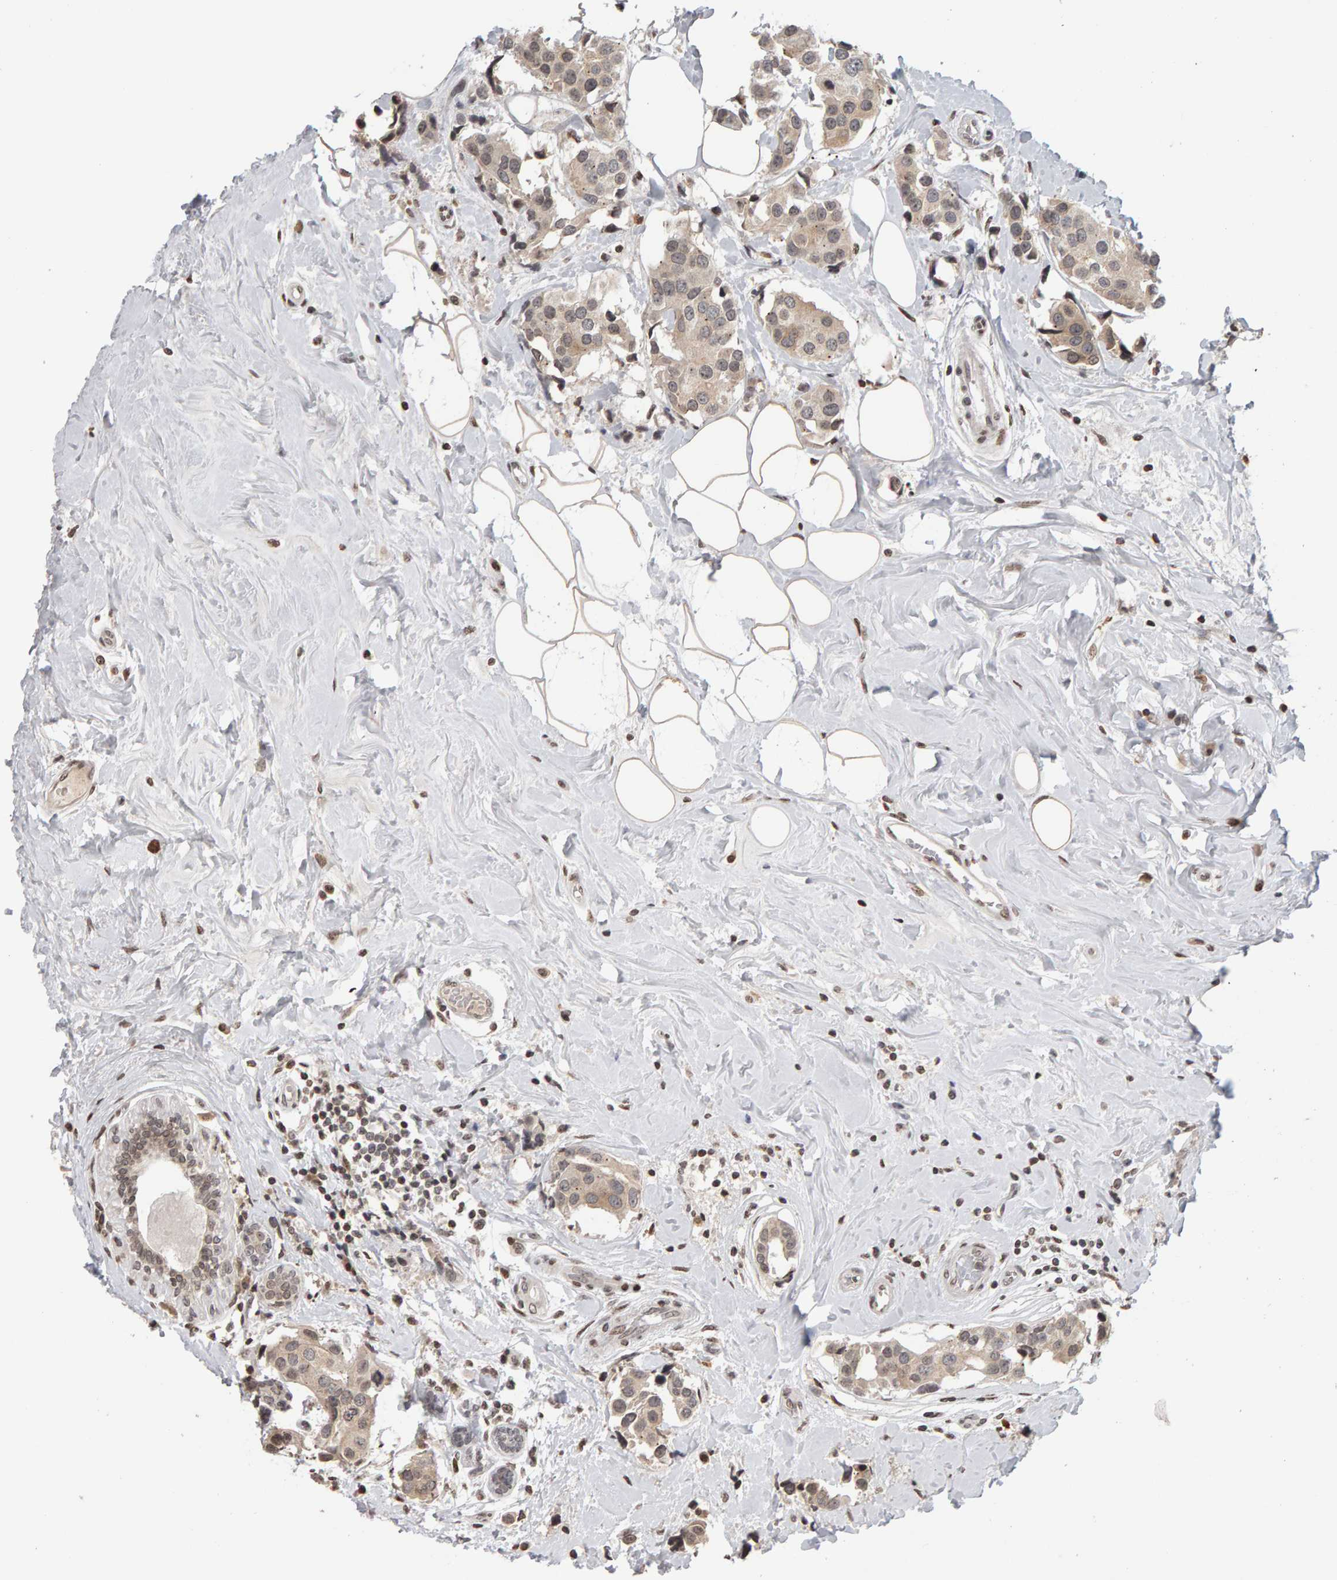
{"staining": {"intensity": "weak", "quantity": ">75%", "location": "cytoplasmic/membranous"}, "tissue": "breast cancer", "cell_type": "Tumor cells", "image_type": "cancer", "snomed": [{"axis": "morphology", "description": "Normal tissue, NOS"}, {"axis": "morphology", "description": "Duct carcinoma"}, {"axis": "topography", "description": "Breast"}], "caption": "A micrograph showing weak cytoplasmic/membranous positivity in approximately >75% of tumor cells in breast cancer (infiltrating ductal carcinoma), as visualized by brown immunohistochemical staining.", "gene": "TRAM1", "patient": {"sex": "female", "age": 39}}